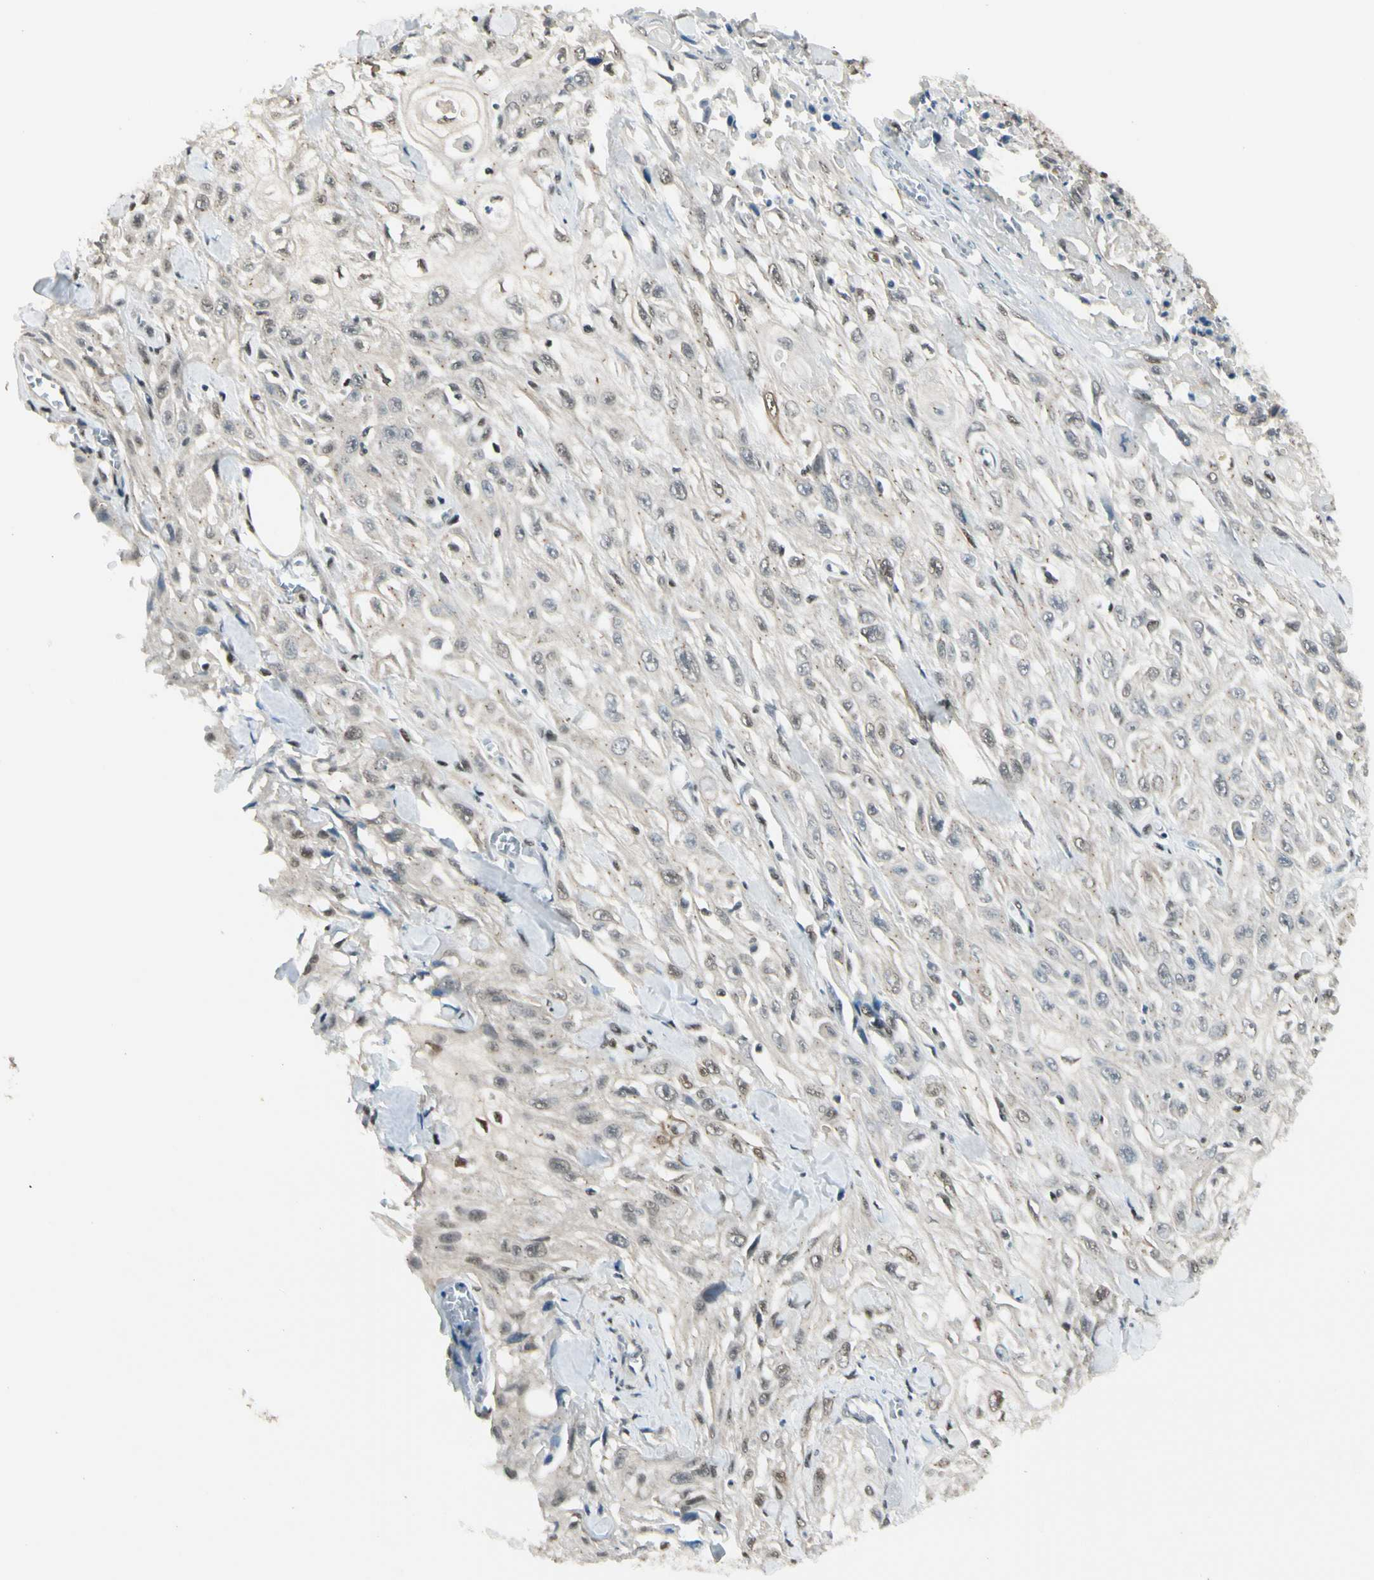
{"staining": {"intensity": "weak", "quantity": "<25%", "location": "cytoplasmic/membranous,nuclear"}, "tissue": "skin cancer", "cell_type": "Tumor cells", "image_type": "cancer", "snomed": [{"axis": "morphology", "description": "Squamous cell carcinoma, NOS"}, {"axis": "morphology", "description": "Squamous cell carcinoma, metastatic, NOS"}, {"axis": "topography", "description": "Skin"}, {"axis": "topography", "description": "Lymph node"}], "caption": "This is a photomicrograph of immunohistochemistry (IHC) staining of skin cancer (squamous cell carcinoma), which shows no staining in tumor cells. Brightfield microscopy of IHC stained with DAB (3,3'-diaminobenzidine) (brown) and hematoxylin (blue), captured at high magnification.", "gene": "ATXN1", "patient": {"sex": "male", "age": 75}}